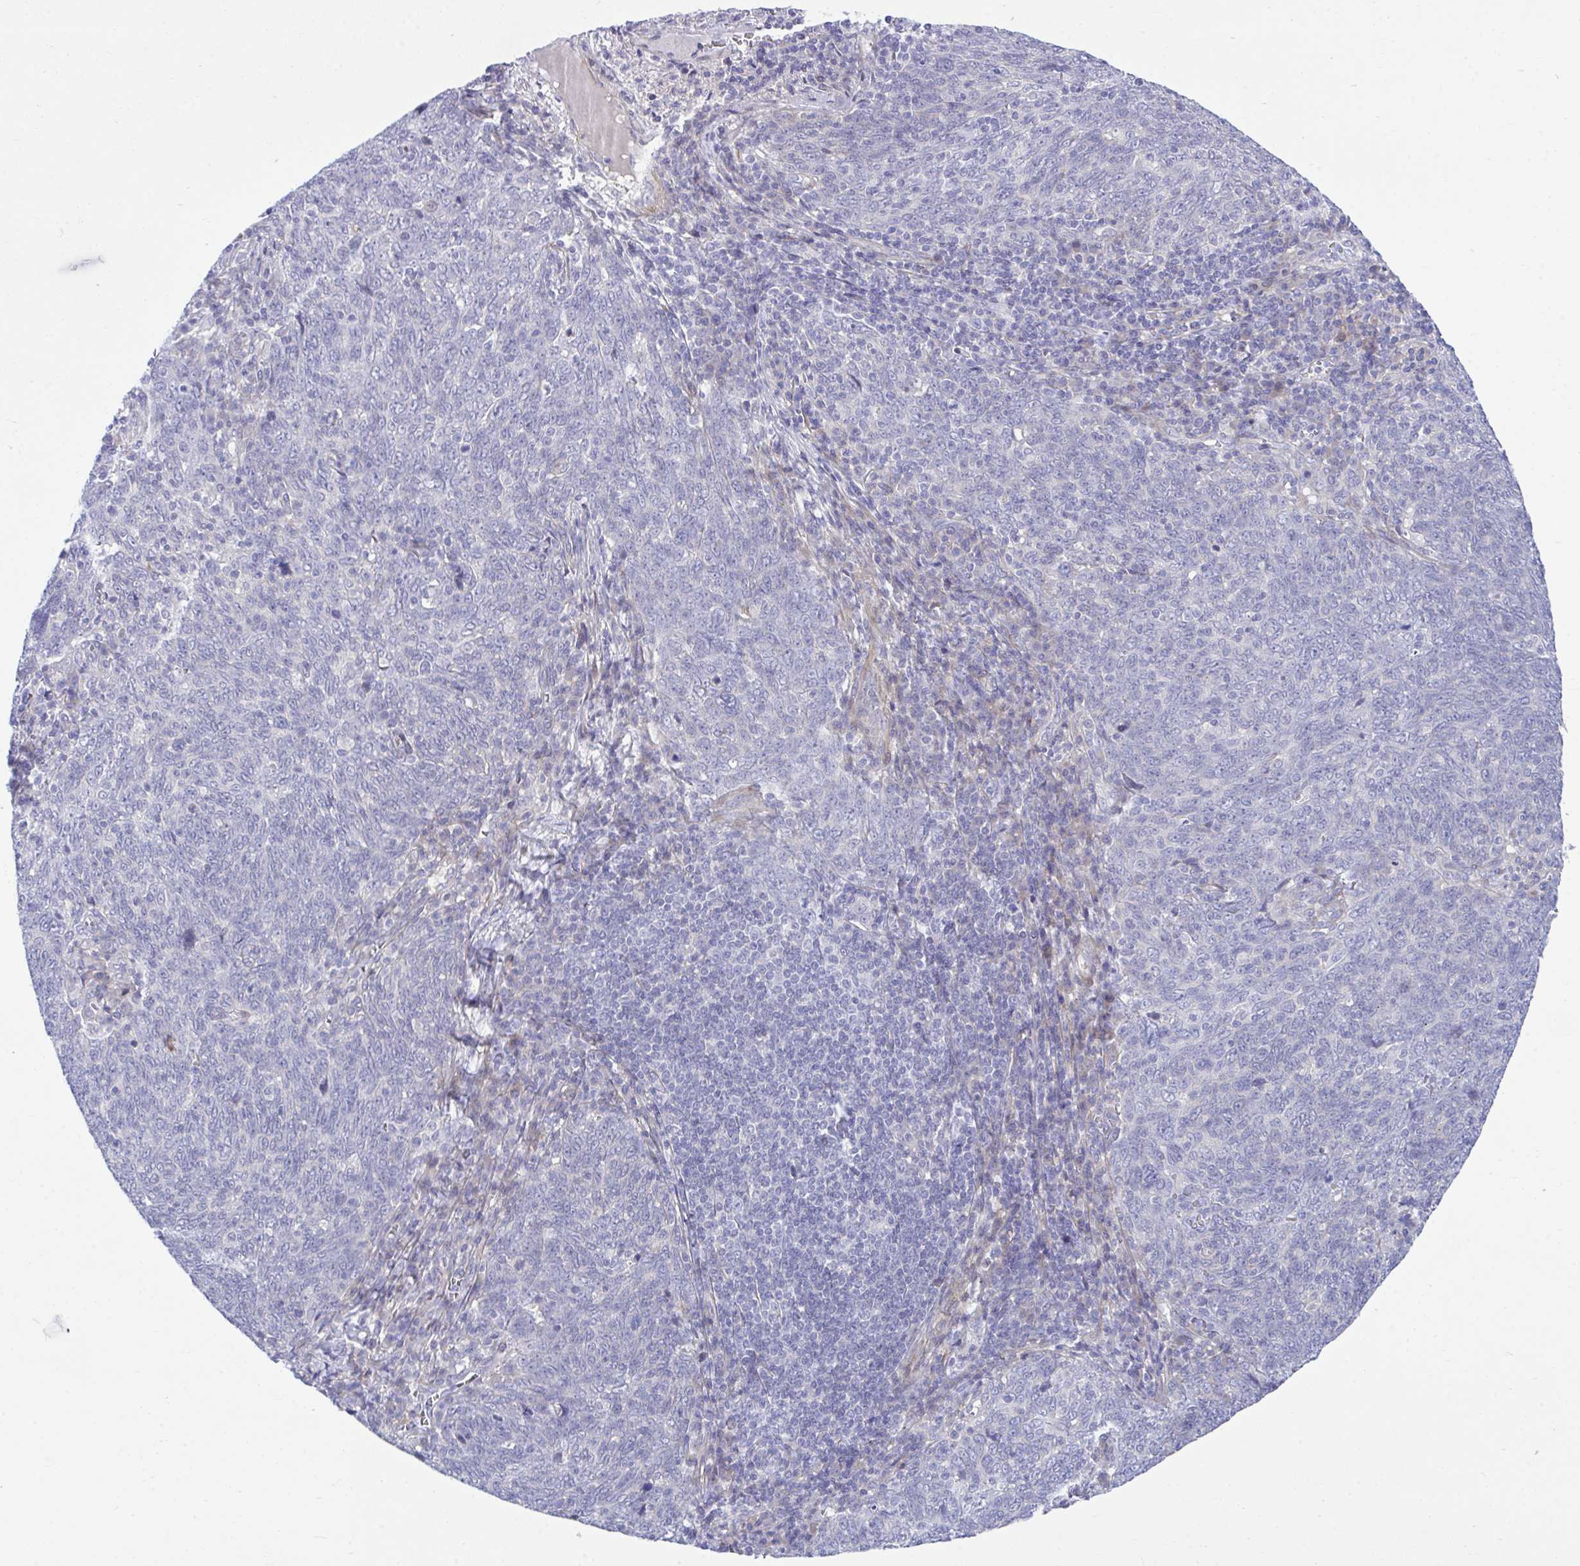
{"staining": {"intensity": "negative", "quantity": "none", "location": "none"}, "tissue": "lung cancer", "cell_type": "Tumor cells", "image_type": "cancer", "snomed": [{"axis": "morphology", "description": "Squamous cell carcinoma, NOS"}, {"axis": "topography", "description": "Lung"}], "caption": "DAB immunohistochemical staining of lung cancer demonstrates no significant expression in tumor cells.", "gene": "MED9", "patient": {"sex": "female", "age": 72}}